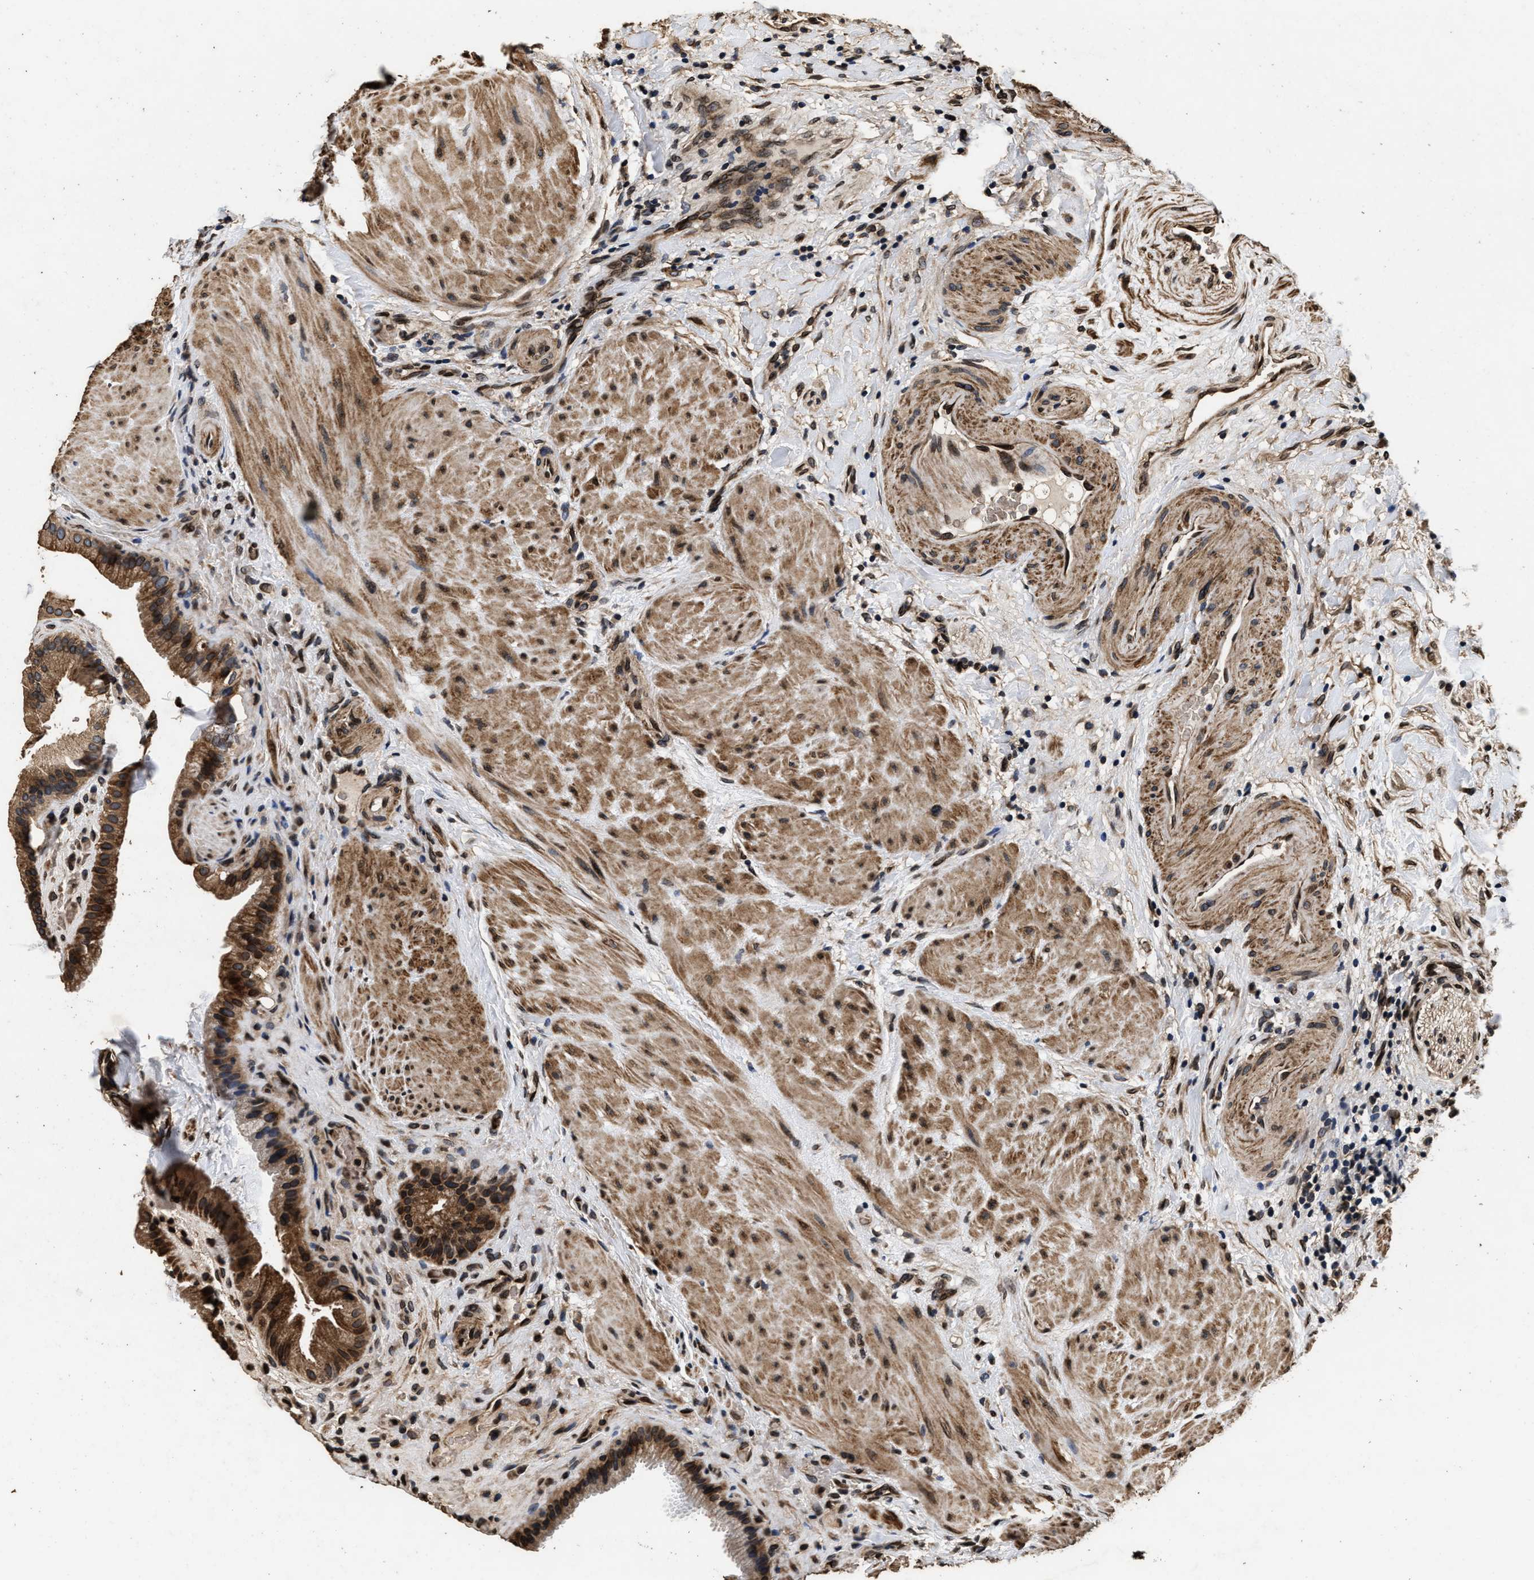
{"staining": {"intensity": "strong", "quantity": ">75%", "location": "cytoplasmic/membranous,nuclear"}, "tissue": "gallbladder", "cell_type": "Glandular cells", "image_type": "normal", "snomed": [{"axis": "morphology", "description": "Normal tissue, NOS"}, {"axis": "topography", "description": "Gallbladder"}], "caption": "DAB (3,3'-diaminobenzidine) immunohistochemical staining of unremarkable human gallbladder reveals strong cytoplasmic/membranous,nuclear protein staining in about >75% of glandular cells. (DAB IHC with brightfield microscopy, high magnification).", "gene": "ACCS", "patient": {"sex": "male", "age": 49}}